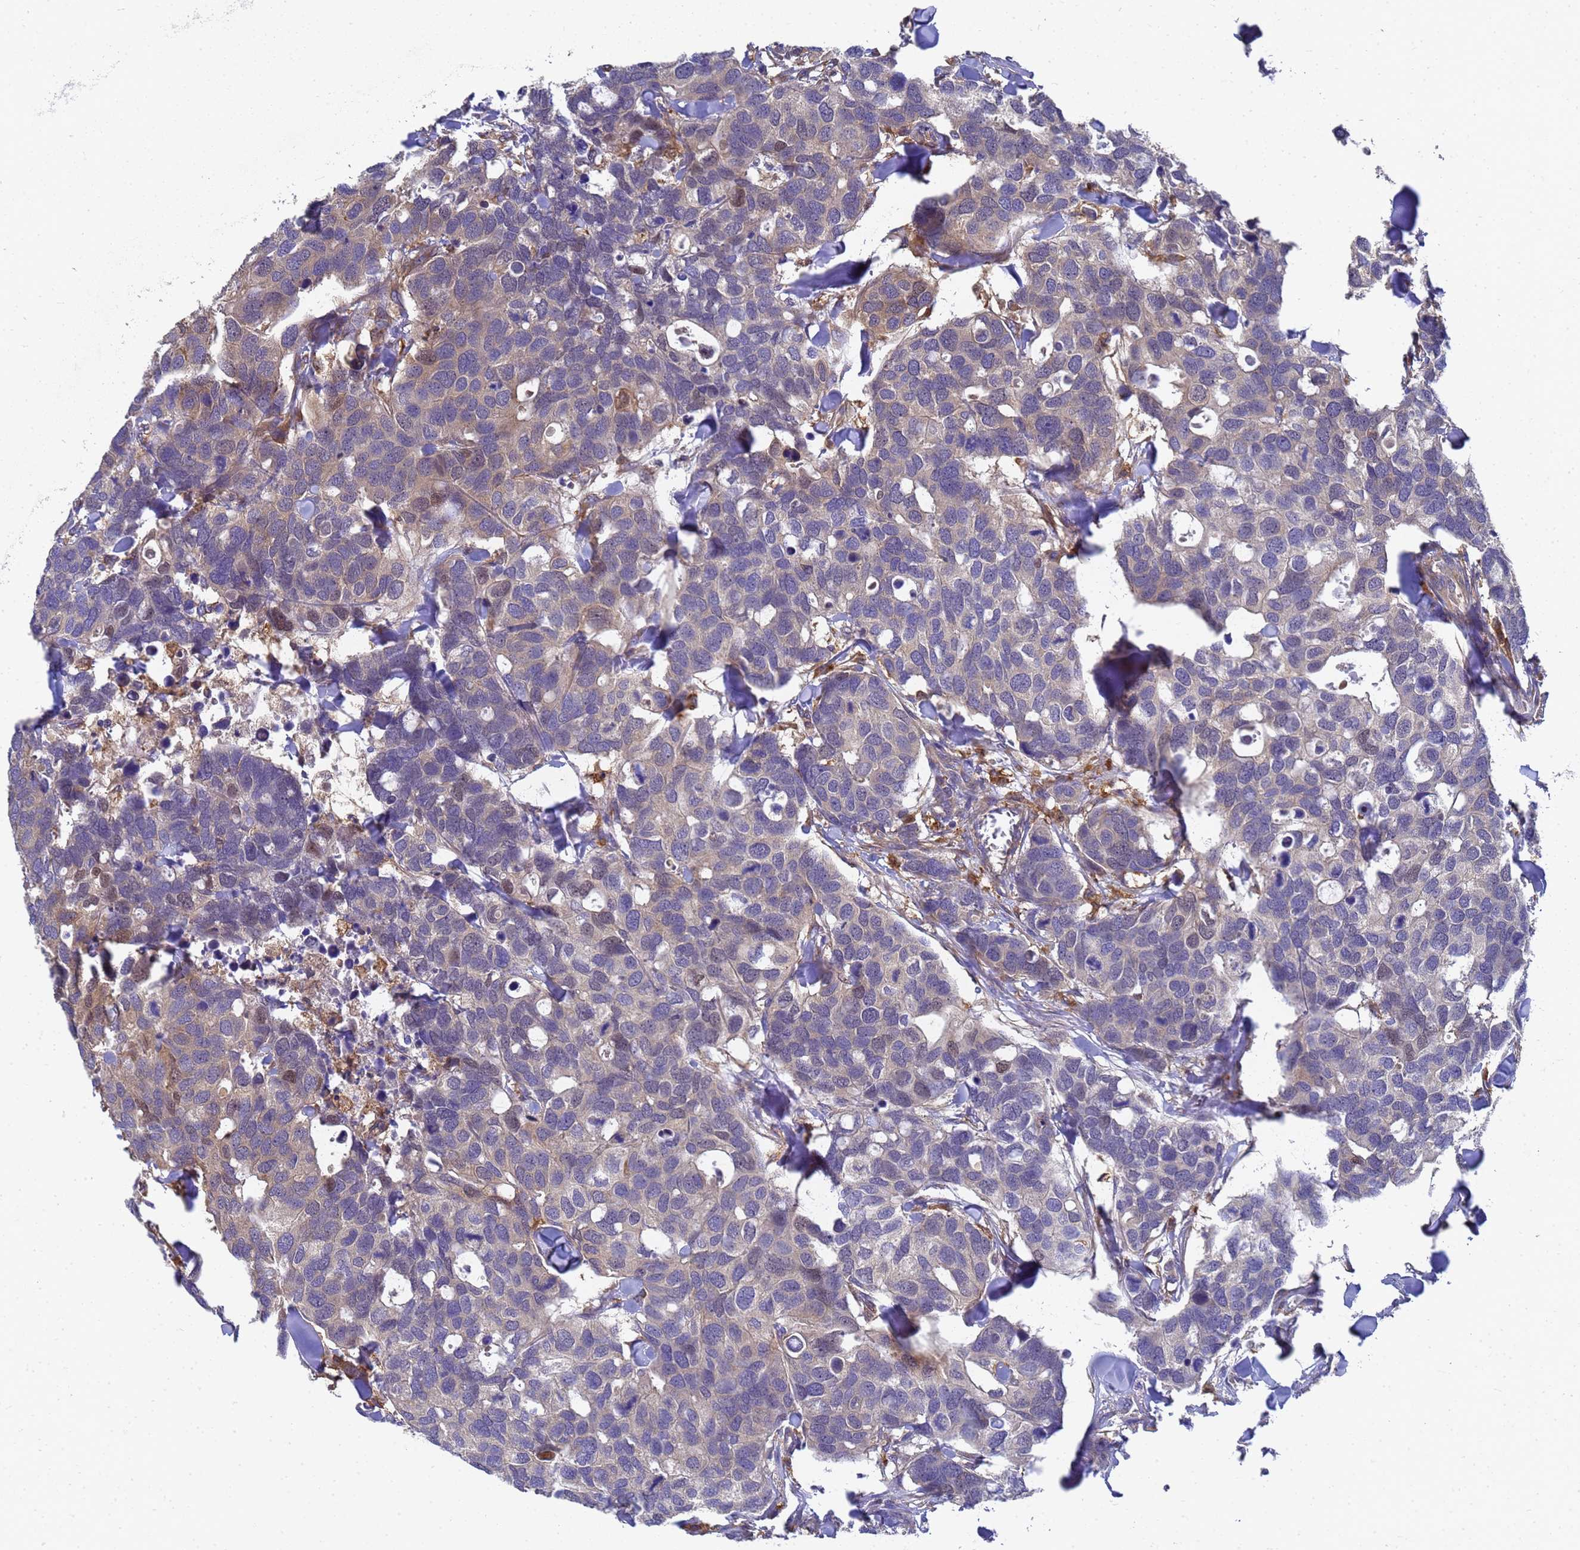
{"staining": {"intensity": "weak", "quantity": "<25%", "location": "cytoplasmic/membranous,nuclear"}, "tissue": "breast cancer", "cell_type": "Tumor cells", "image_type": "cancer", "snomed": [{"axis": "morphology", "description": "Duct carcinoma"}, {"axis": "topography", "description": "Breast"}], "caption": "Protein analysis of breast cancer (infiltrating ductal carcinoma) shows no significant positivity in tumor cells.", "gene": "SLC35E2B", "patient": {"sex": "female", "age": 83}}